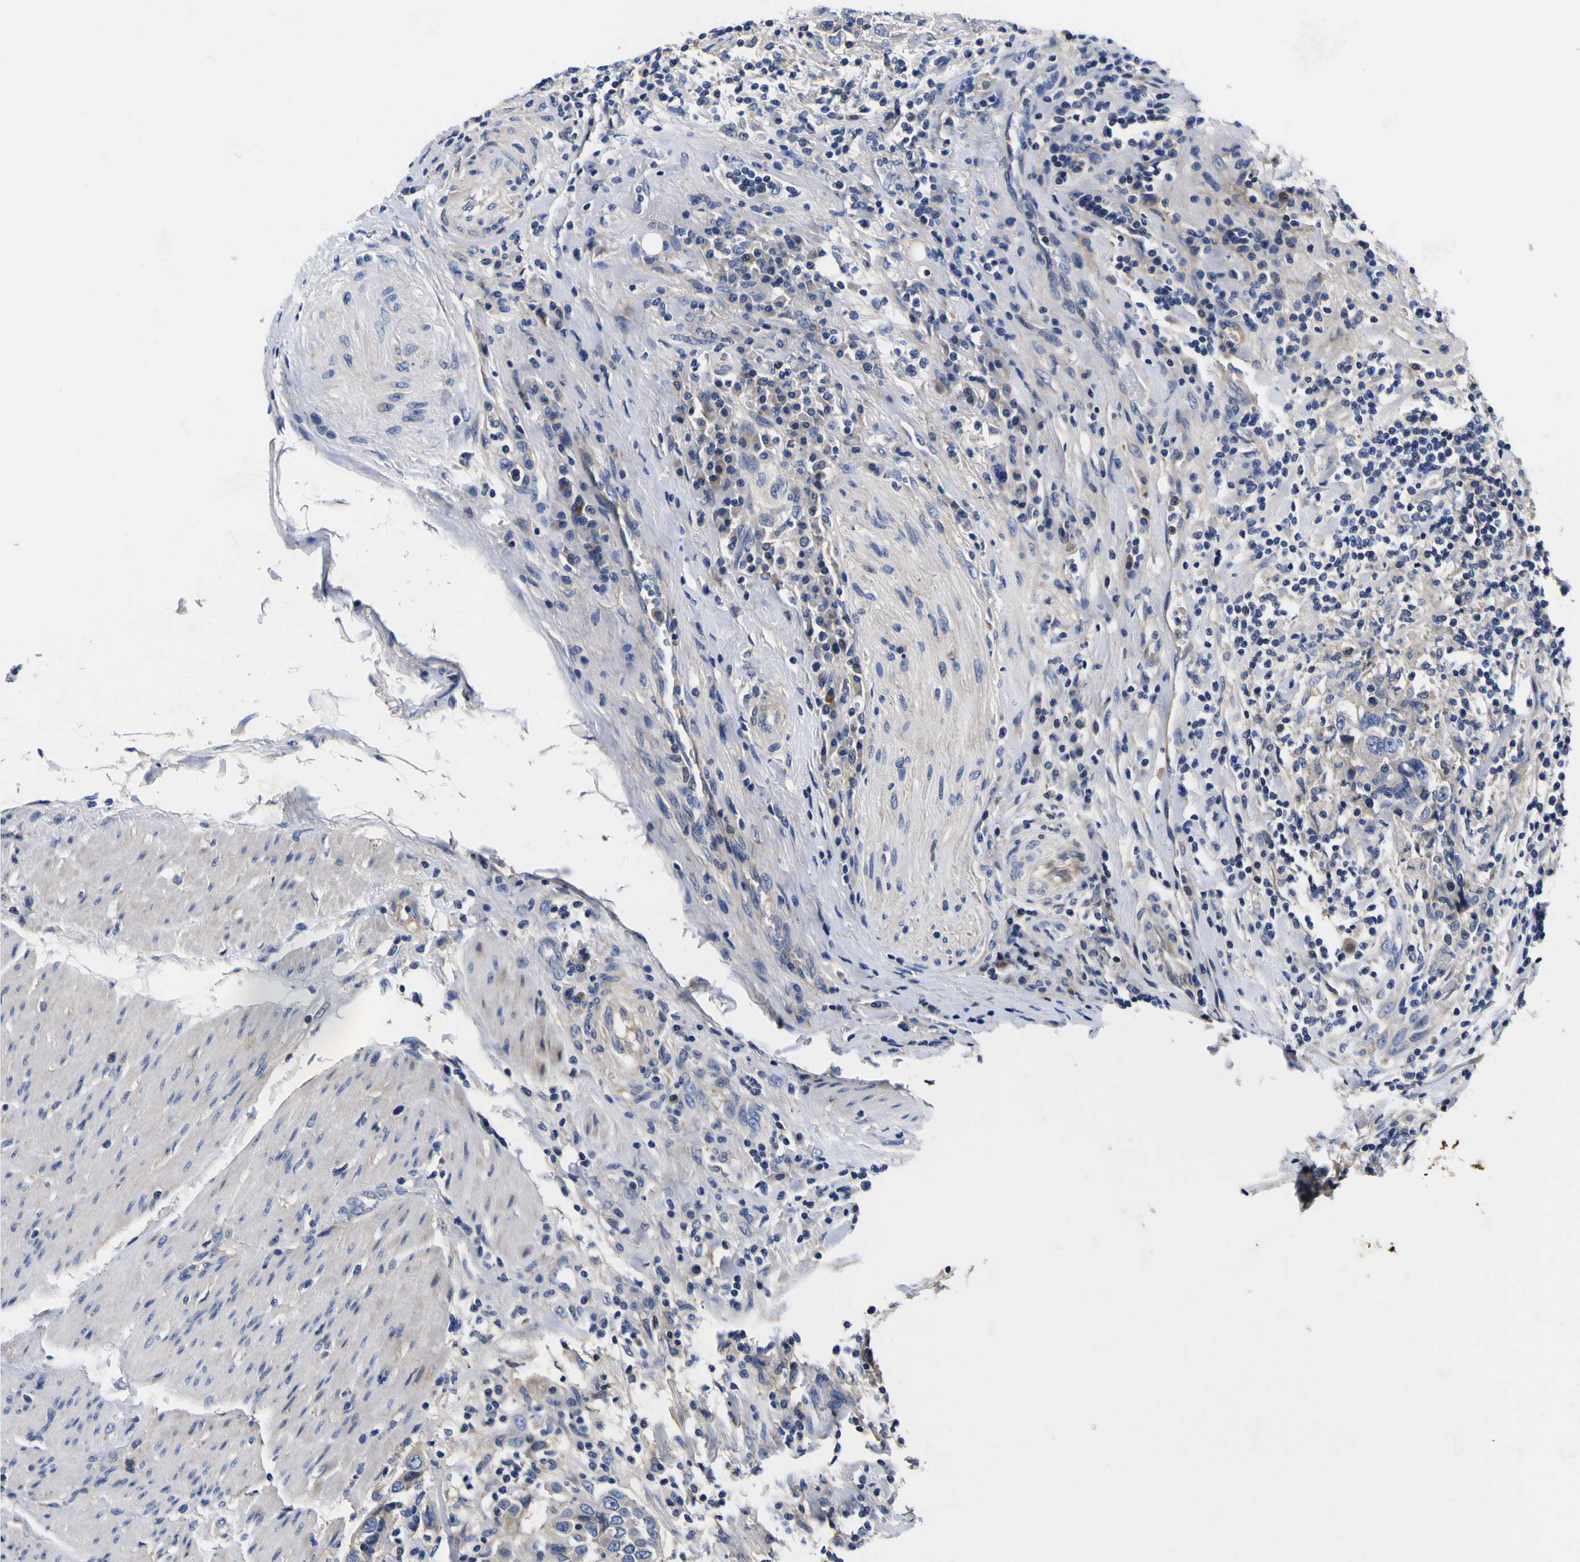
{"staining": {"intensity": "negative", "quantity": "none", "location": "none"}, "tissue": "urothelial cancer", "cell_type": "Tumor cells", "image_type": "cancer", "snomed": [{"axis": "morphology", "description": "Urothelial carcinoma, High grade"}, {"axis": "topography", "description": "Urinary bladder"}], "caption": "High-grade urothelial carcinoma was stained to show a protein in brown. There is no significant staining in tumor cells. The staining was performed using DAB to visualize the protein expression in brown, while the nuclei were stained in blue with hematoxylin (Magnification: 20x).", "gene": "VASN", "patient": {"sex": "female", "age": 80}}